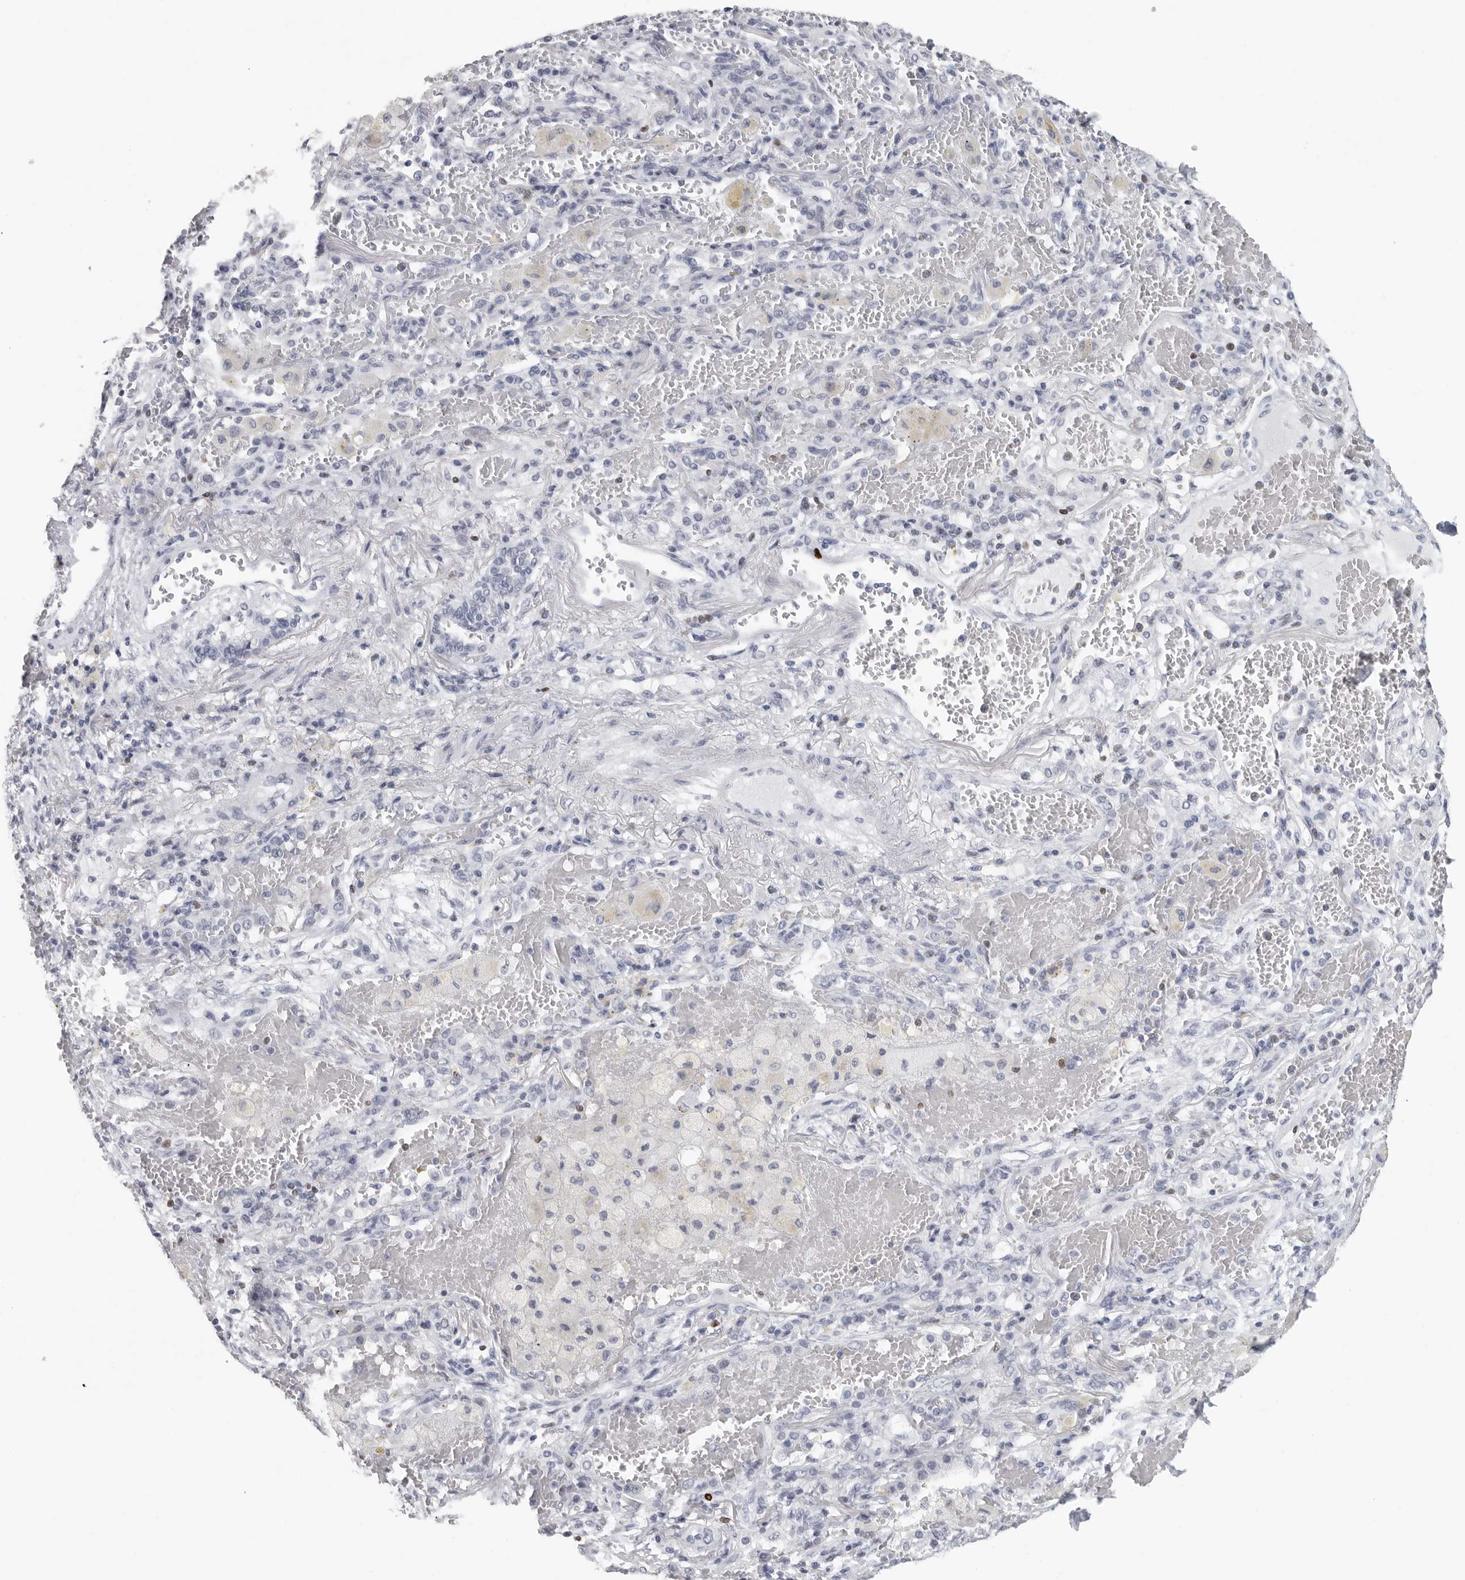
{"staining": {"intensity": "negative", "quantity": "none", "location": "none"}, "tissue": "lung cancer", "cell_type": "Tumor cells", "image_type": "cancer", "snomed": [{"axis": "morphology", "description": "Squamous cell carcinoma, NOS"}, {"axis": "topography", "description": "Lung"}], "caption": "A high-resolution photomicrograph shows IHC staining of lung squamous cell carcinoma, which reveals no significant positivity in tumor cells.", "gene": "SATB2", "patient": {"sex": "male", "age": 61}}